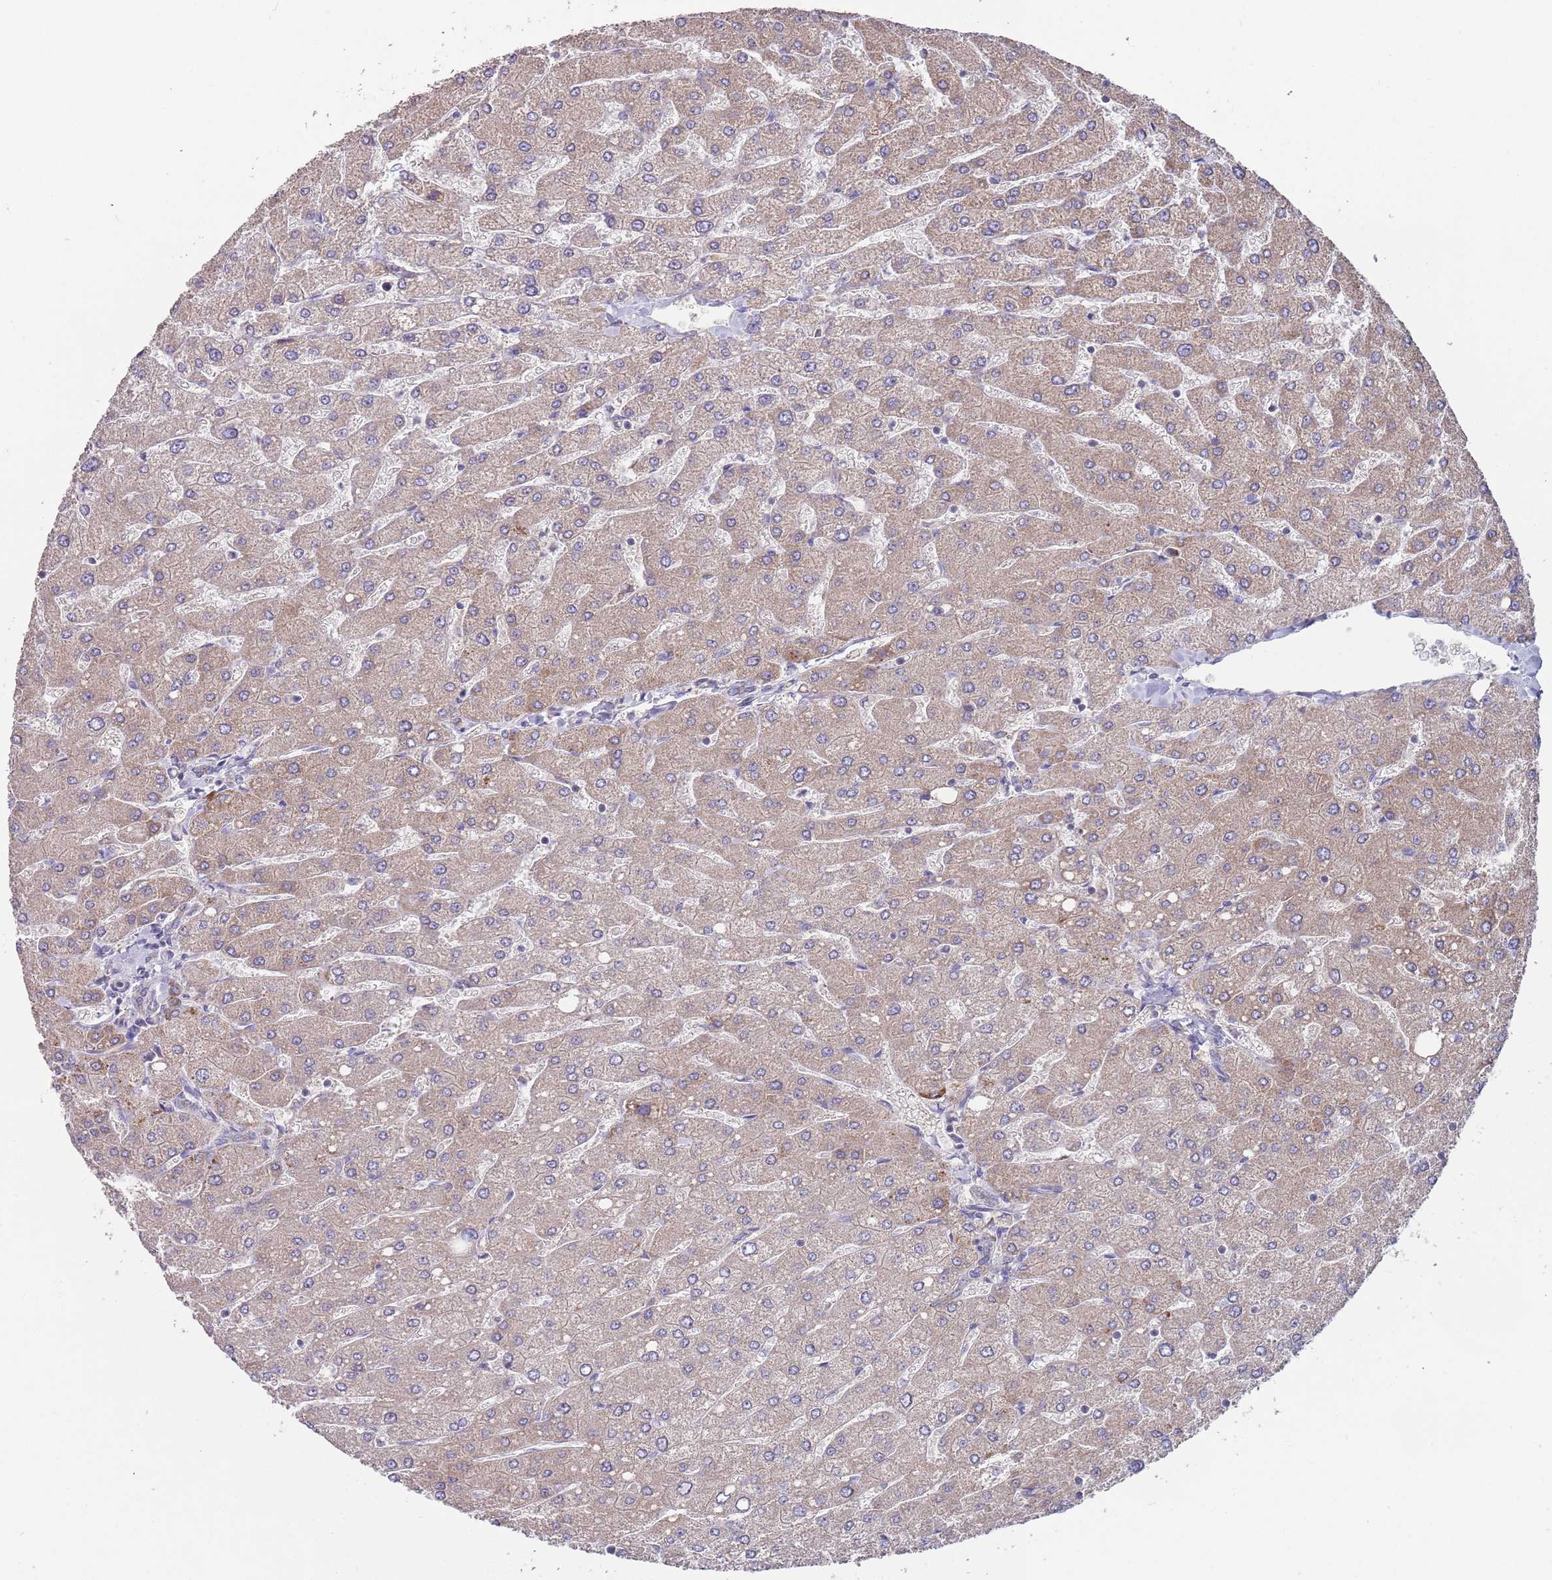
{"staining": {"intensity": "weak", "quantity": "<25%", "location": "cytoplasmic/membranous"}, "tissue": "liver", "cell_type": "Cholangiocytes", "image_type": "normal", "snomed": [{"axis": "morphology", "description": "Normal tissue, NOS"}, {"axis": "topography", "description": "Liver"}], "caption": "Photomicrograph shows no protein expression in cholangiocytes of benign liver. The staining was performed using DAB to visualize the protein expression in brown, while the nuclei were stained in blue with hematoxylin (Magnification: 20x).", "gene": "ABCC10", "patient": {"sex": "male", "age": 55}}